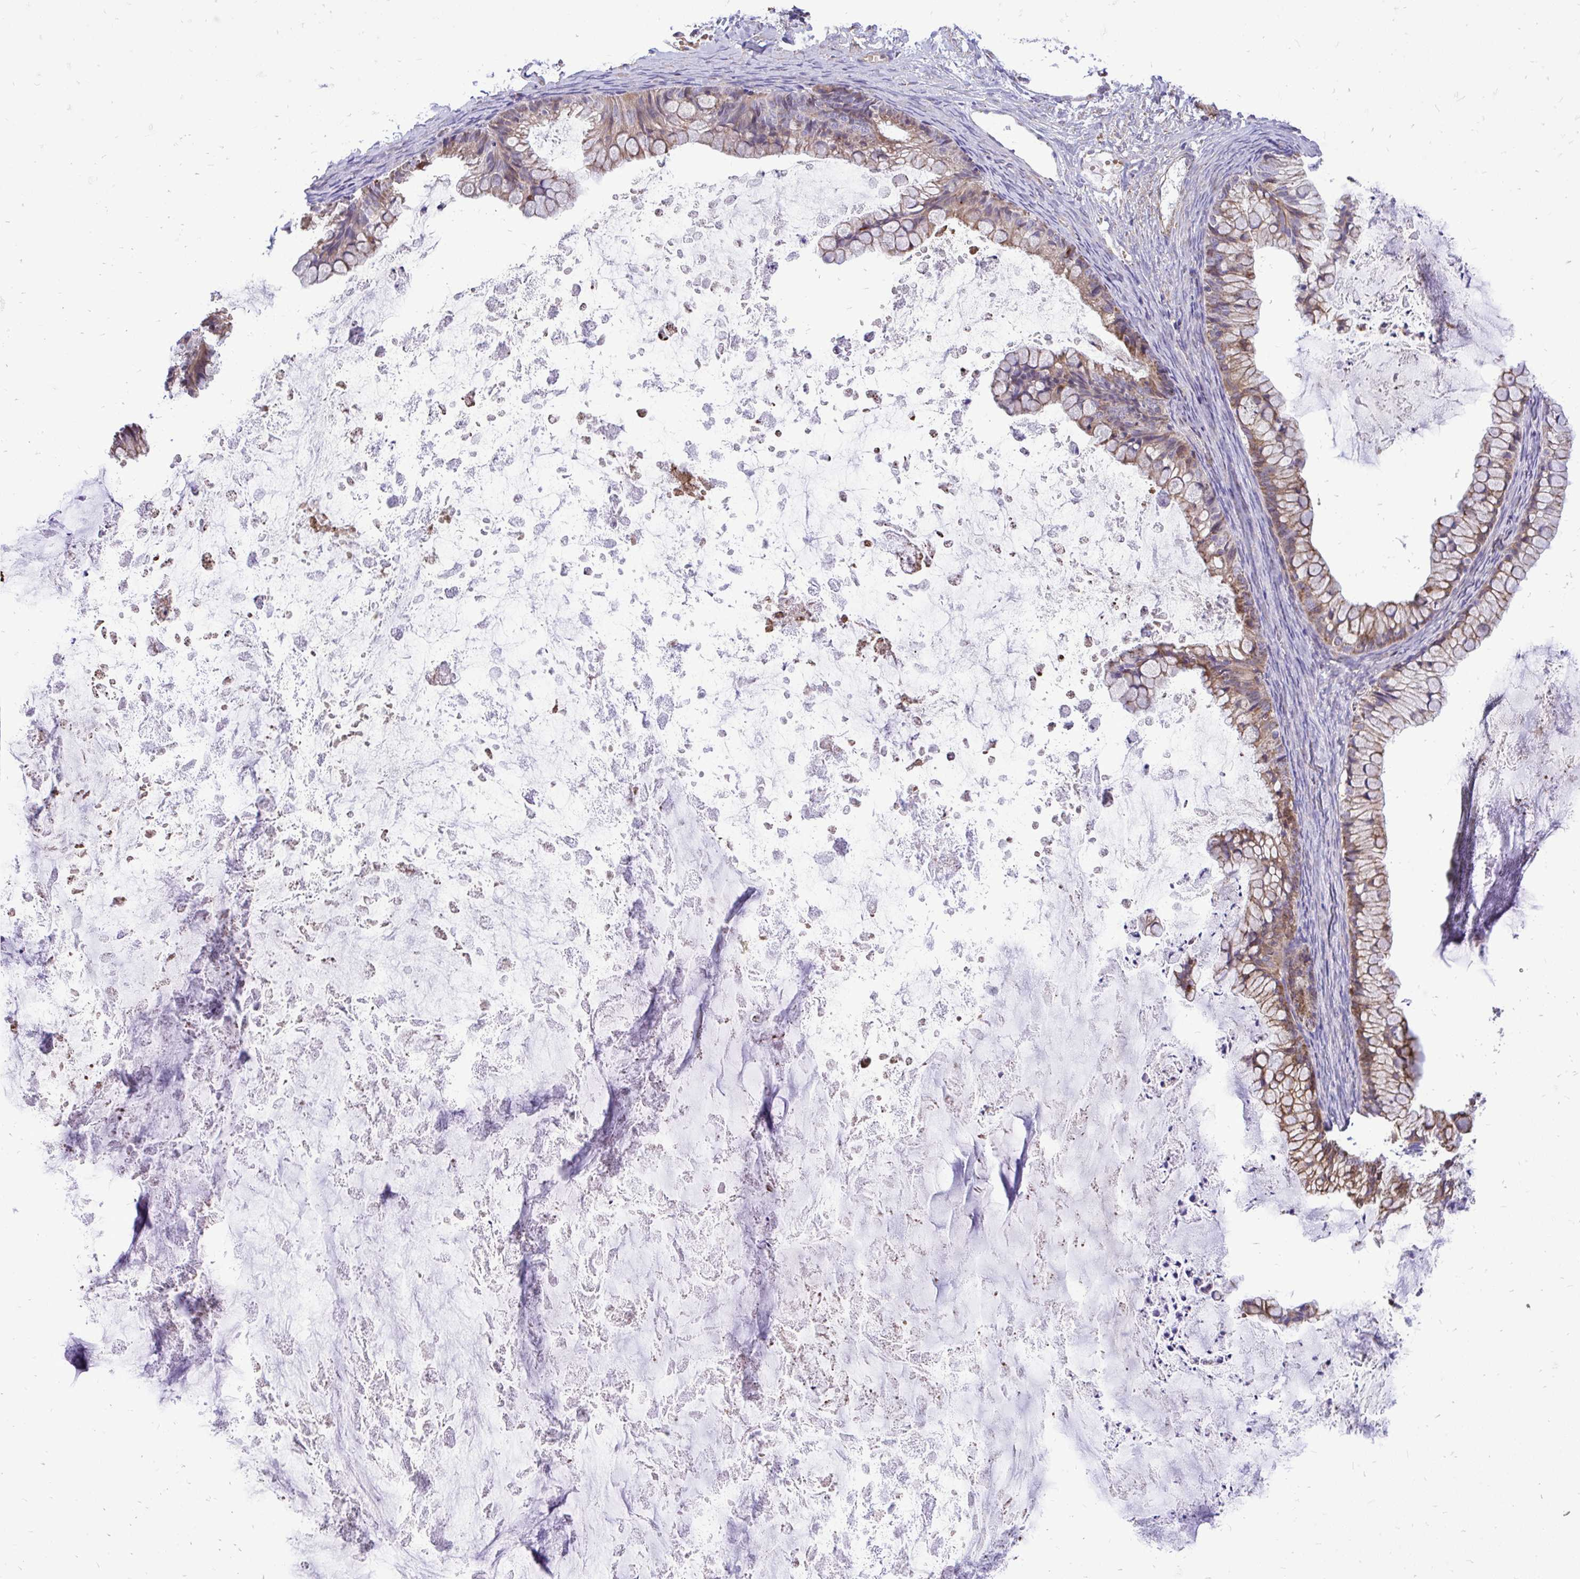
{"staining": {"intensity": "moderate", "quantity": ">75%", "location": "cytoplasmic/membranous"}, "tissue": "ovarian cancer", "cell_type": "Tumor cells", "image_type": "cancer", "snomed": [{"axis": "morphology", "description": "Cystadenocarcinoma, mucinous, NOS"}, {"axis": "topography", "description": "Ovary"}], "caption": "Ovarian cancer (mucinous cystadenocarcinoma) was stained to show a protein in brown. There is medium levels of moderate cytoplasmic/membranous positivity in about >75% of tumor cells. The protein of interest is stained brown, and the nuclei are stained in blue (DAB (3,3'-diaminobenzidine) IHC with brightfield microscopy, high magnification).", "gene": "UBE2C", "patient": {"sex": "female", "age": 35}}